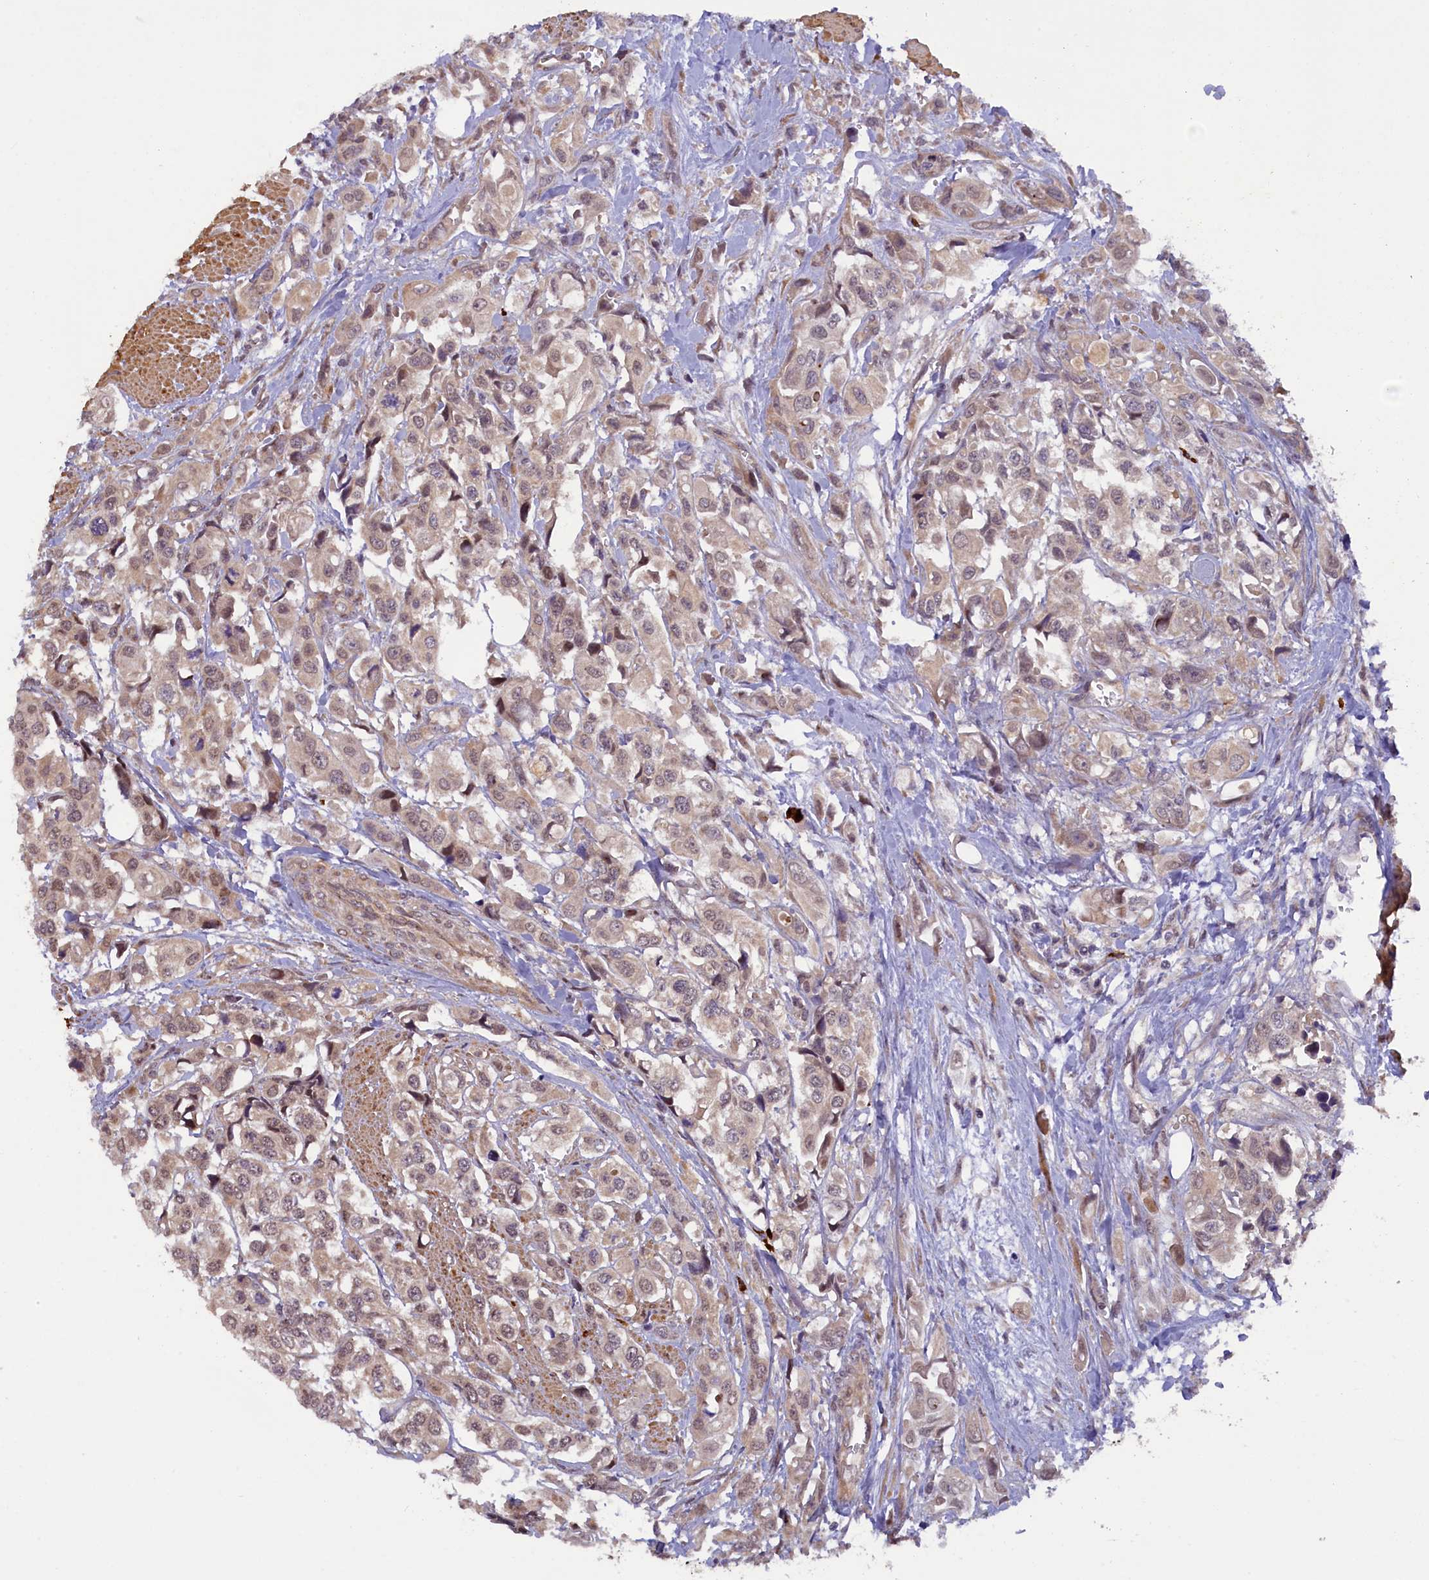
{"staining": {"intensity": "weak", "quantity": "<25%", "location": "cytoplasmic/membranous"}, "tissue": "urothelial cancer", "cell_type": "Tumor cells", "image_type": "cancer", "snomed": [{"axis": "morphology", "description": "Urothelial carcinoma, High grade"}, {"axis": "topography", "description": "Urinary bladder"}], "caption": "There is no significant expression in tumor cells of urothelial cancer.", "gene": "CCDC9B", "patient": {"sex": "male", "age": 67}}